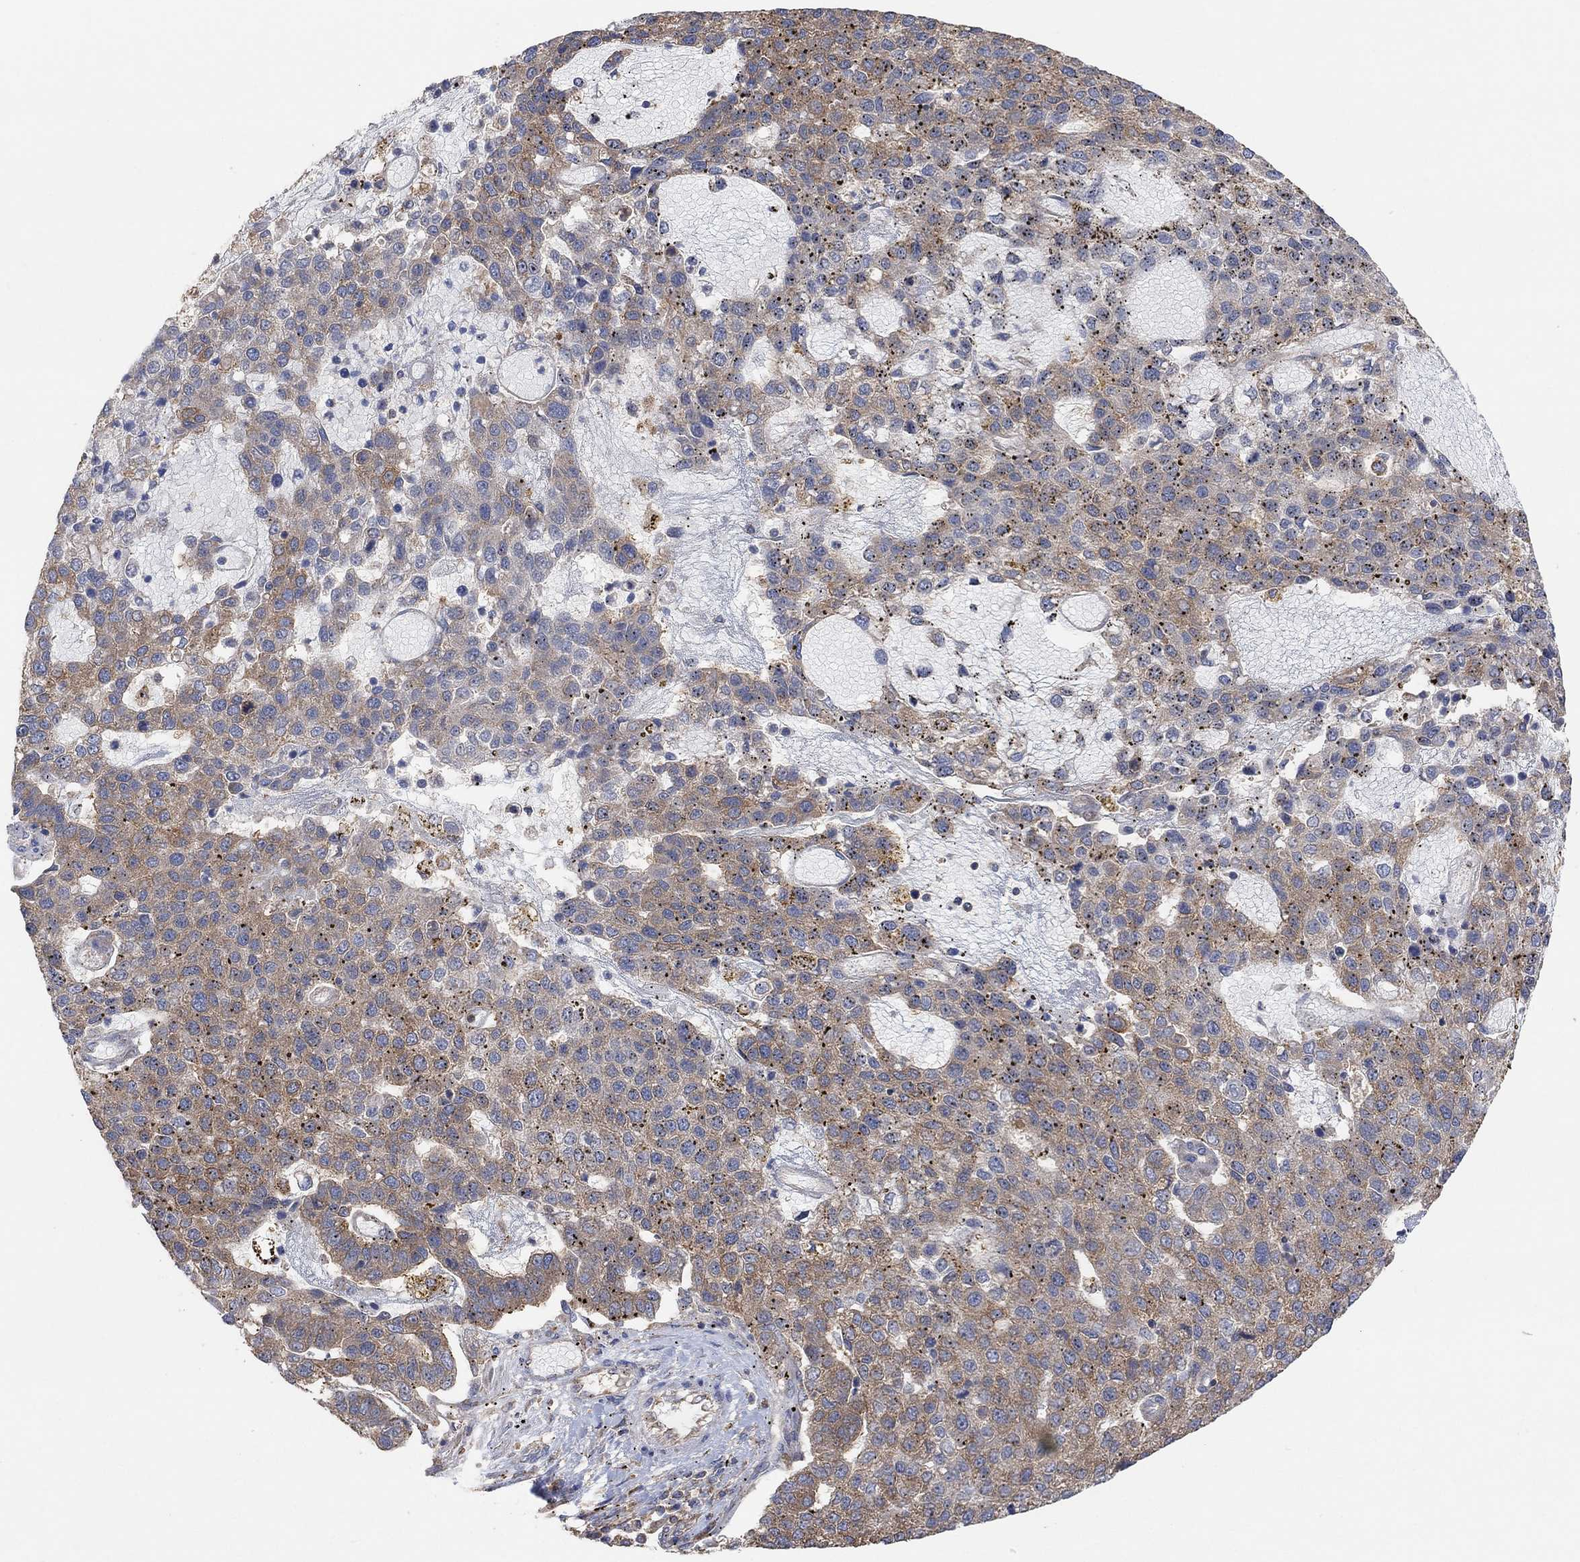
{"staining": {"intensity": "moderate", "quantity": "25%-75%", "location": "cytoplasmic/membranous"}, "tissue": "pancreatic cancer", "cell_type": "Tumor cells", "image_type": "cancer", "snomed": [{"axis": "morphology", "description": "Adenocarcinoma, NOS"}, {"axis": "topography", "description": "Pancreas"}], "caption": "Human adenocarcinoma (pancreatic) stained with a protein marker exhibits moderate staining in tumor cells.", "gene": "BLOC1S3", "patient": {"sex": "female", "age": 61}}